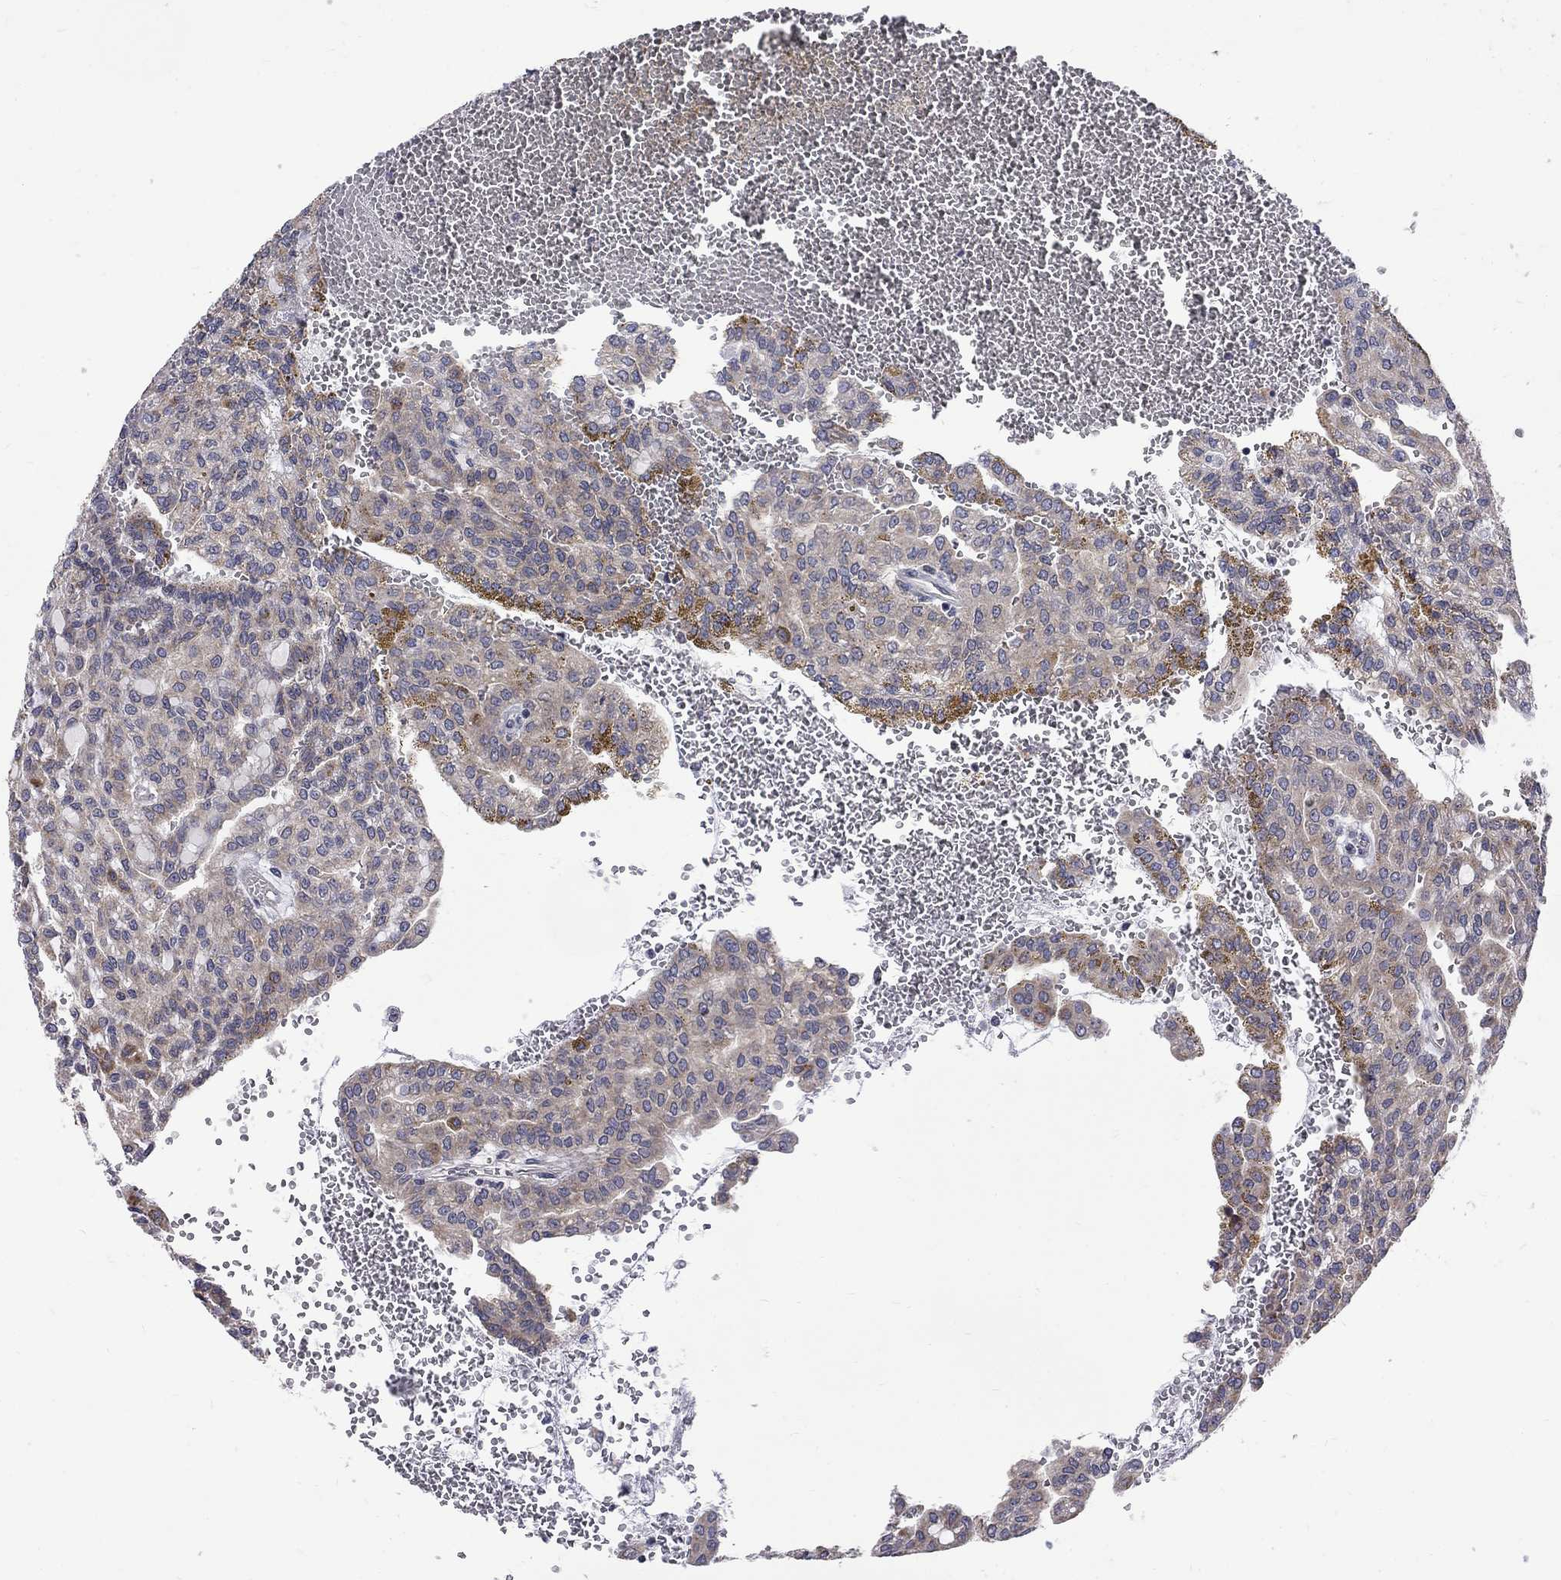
{"staining": {"intensity": "moderate", "quantity": "<25%", "location": "cytoplasmic/membranous"}, "tissue": "renal cancer", "cell_type": "Tumor cells", "image_type": "cancer", "snomed": [{"axis": "morphology", "description": "Adenocarcinoma, NOS"}, {"axis": "topography", "description": "Kidney"}], "caption": "Adenocarcinoma (renal) stained for a protein demonstrates moderate cytoplasmic/membranous positivity in tumor cells.", "gene": "SH2B1", "patient": {"sex": "male", "age": 63}}